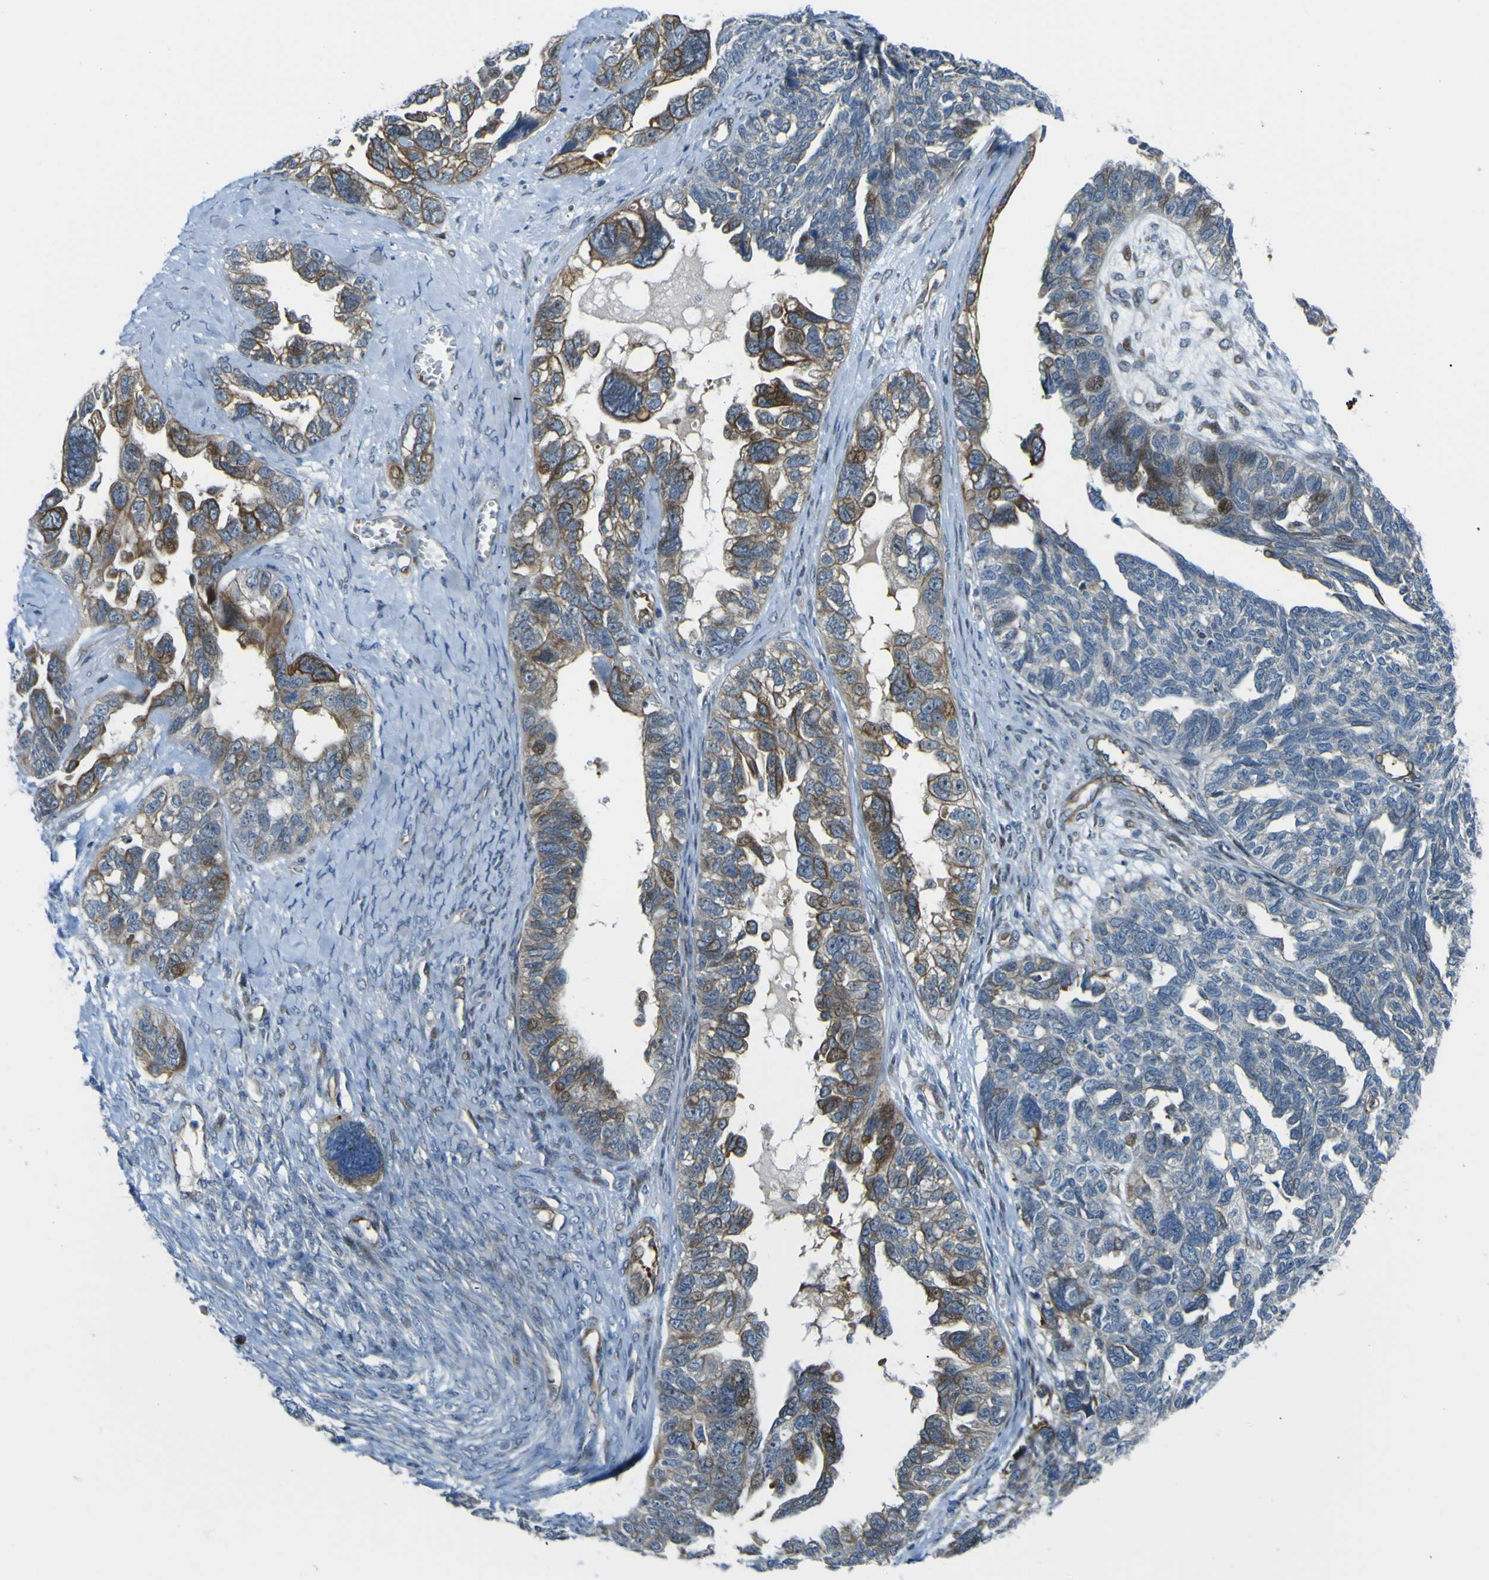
{"staining": {"intensity": "strong", "quantity": "25%-75%", "location": "cytoplasmic/membranous"}, "tissue": "ovarian cancer", "cell_type": "Tumor cells", "image_type": "cancer", "snomed": [{"axis": "morphology", "description": "Cystadenocarcinoma, serous, NOS"}, {"axis": "topography", "description": "Ovary"}], "caption": "Brown immunohistochemical staining in human ovarian serous cystadenocarcinoma shows strong cytoplasmic/membranous staining in about 25%-75% of tumor cells.", "gene": "KDM7A", "patient": {"sex": "female", "age": 79}}